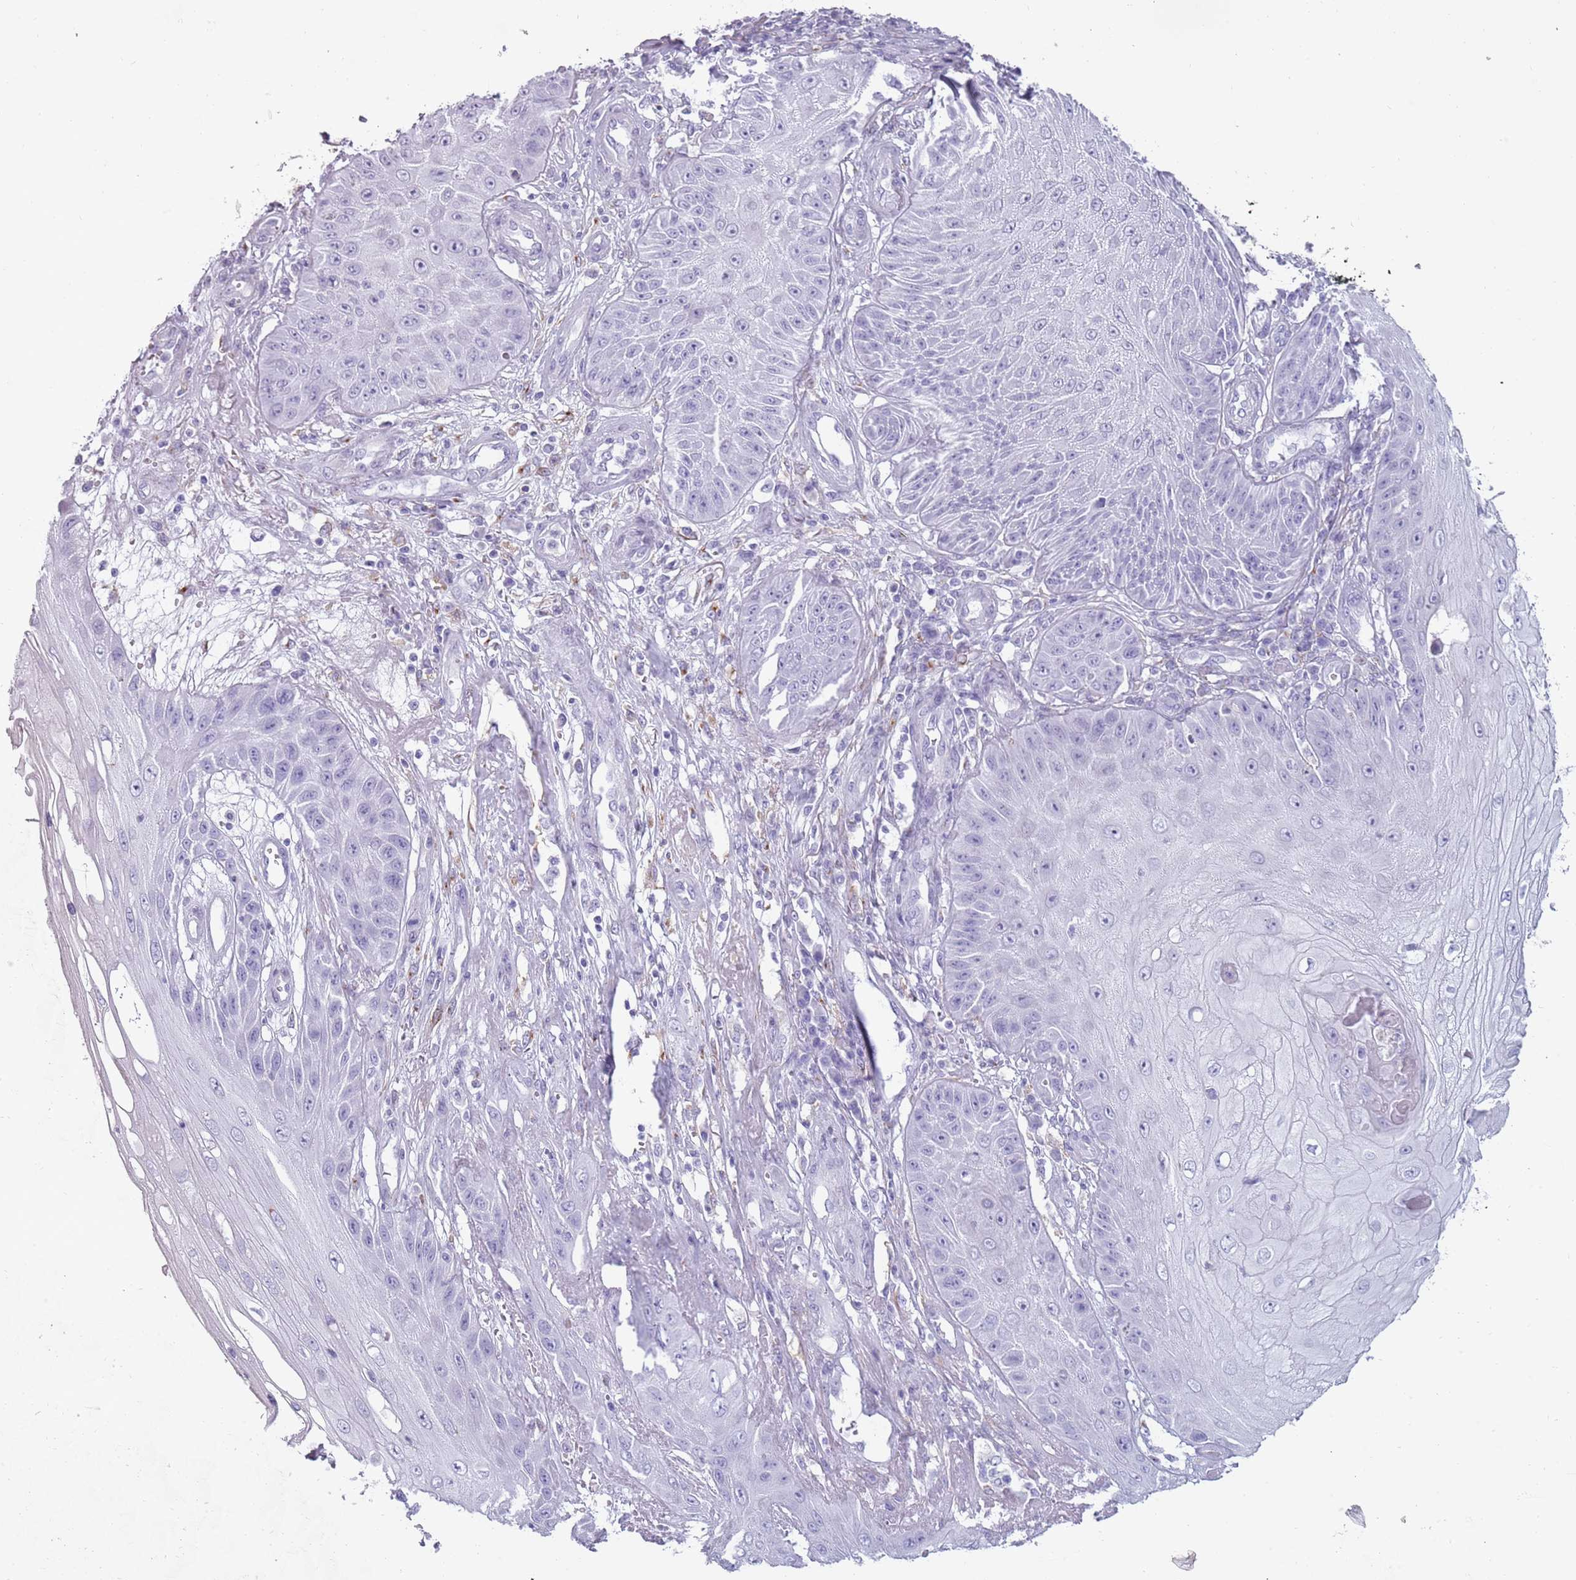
{"staining": {"intensity": "negative", "quantity": "none", "location": "none"}, "tissue": "skin cancer", "cell_type": "Tumor cells", "image_type": "cancer", "snomed": [{"axis": "morphology", "description": "Squamous cell carcinoma, NOS"}, {"axis": "topography", "description": "Skin"}], "caption": "The immunohistochemistry histopathology image has no significant staining in tumor cells of squamous cell carcinoma (skin) tissue.", "gene": "COLEC12", "patient": {"sex": "male", "age": 70}}